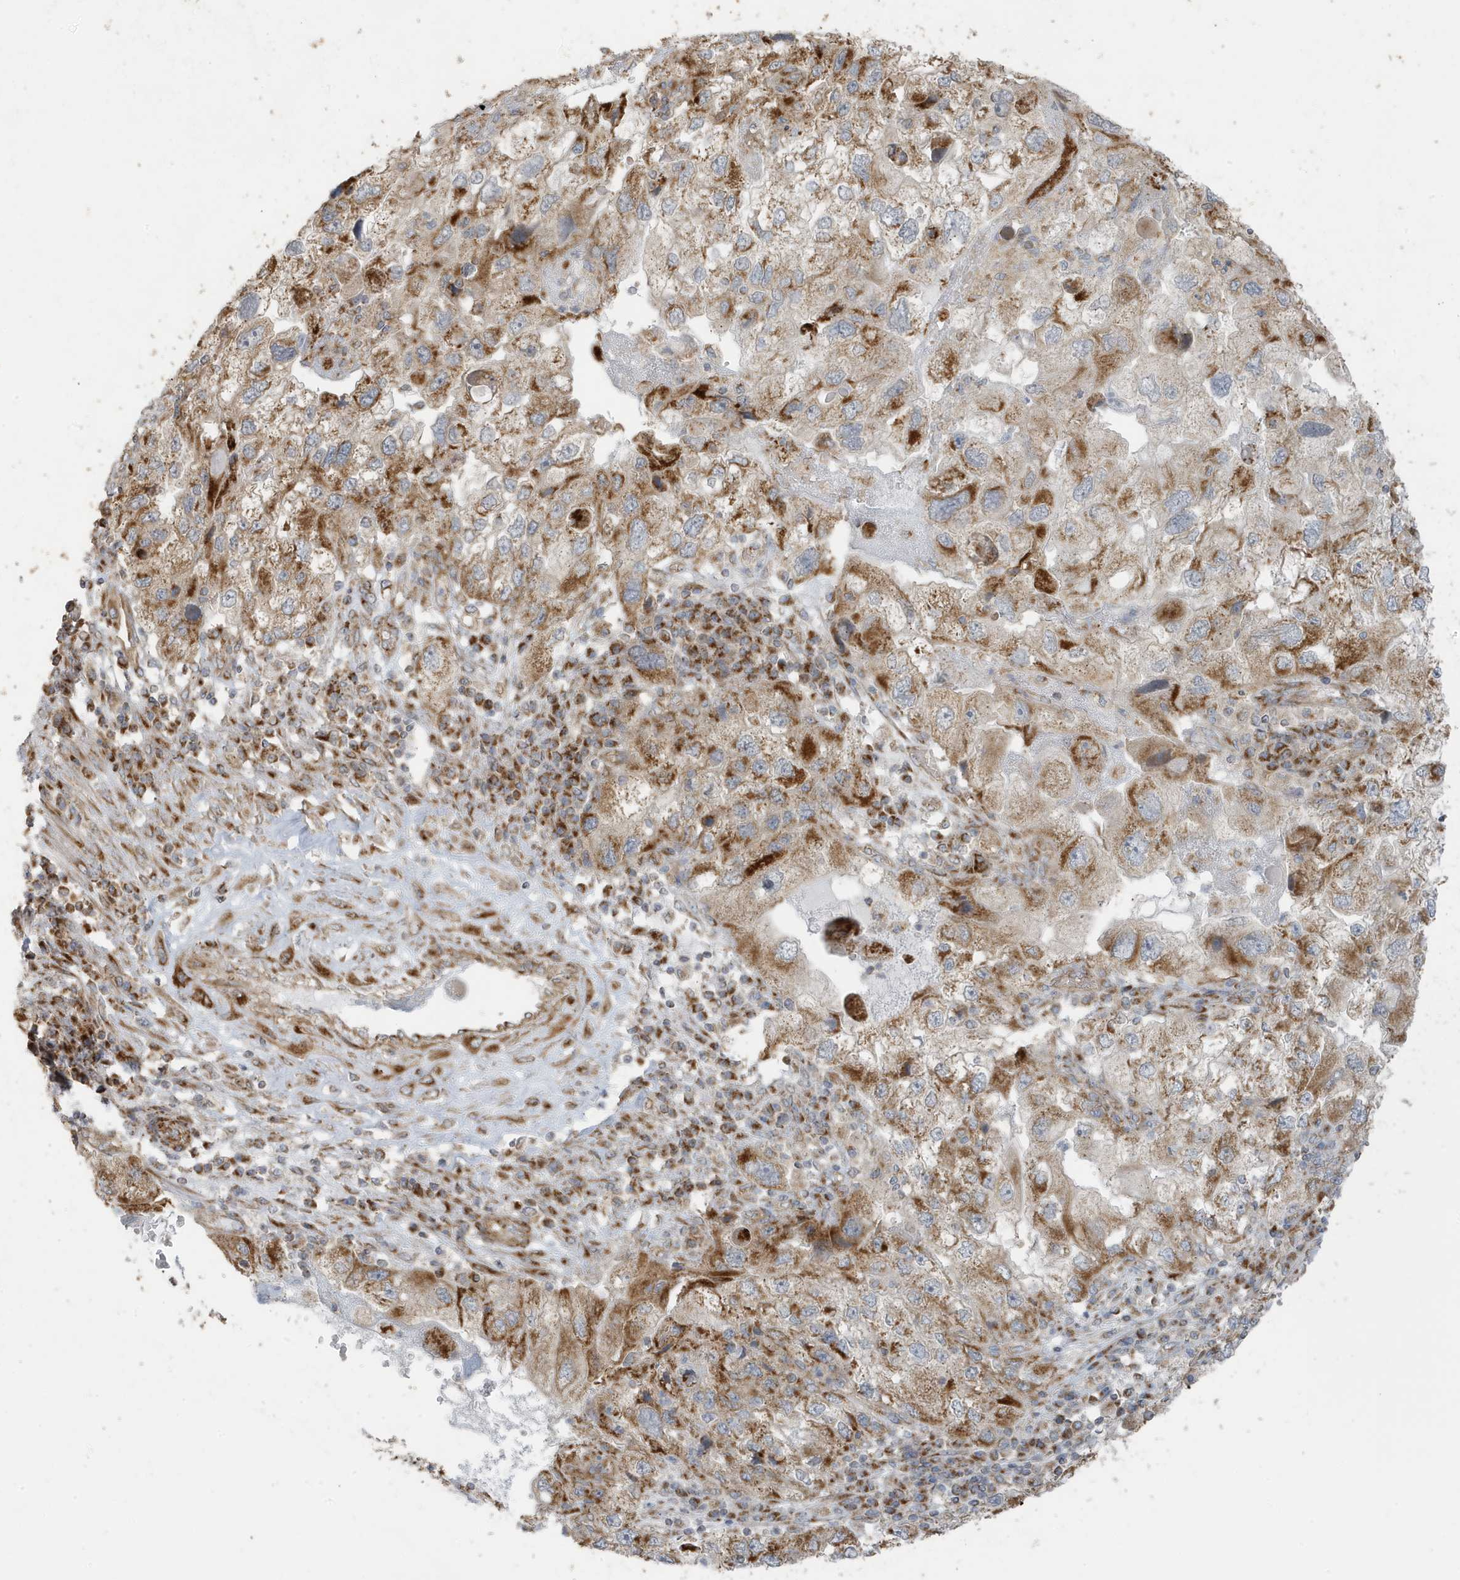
{"staining": {"intensity": "moderate", "quantity": ">75%", "location": "cytoplasmic/membranous"}, "tissue": "endometrial cancer", "cell_type": "Tumor cells", "image_type": "cancer", "snomed": [{"axis": "morphology", "description": "Adenocarcinoma, NOS"}, {"axis": "topography", "description": "Endometrium"}], "caption": "Immunohistochemistry photomicrograph of human endometrial cancer (adenocarcinoma) stained for a protein (brown), which displays medium levels of moderate cytoplasmic/membranous staining in approximately >75% of tumor cells.", "gene": "GOLGA4", "patient": {"sex": "female", "age": 49}}